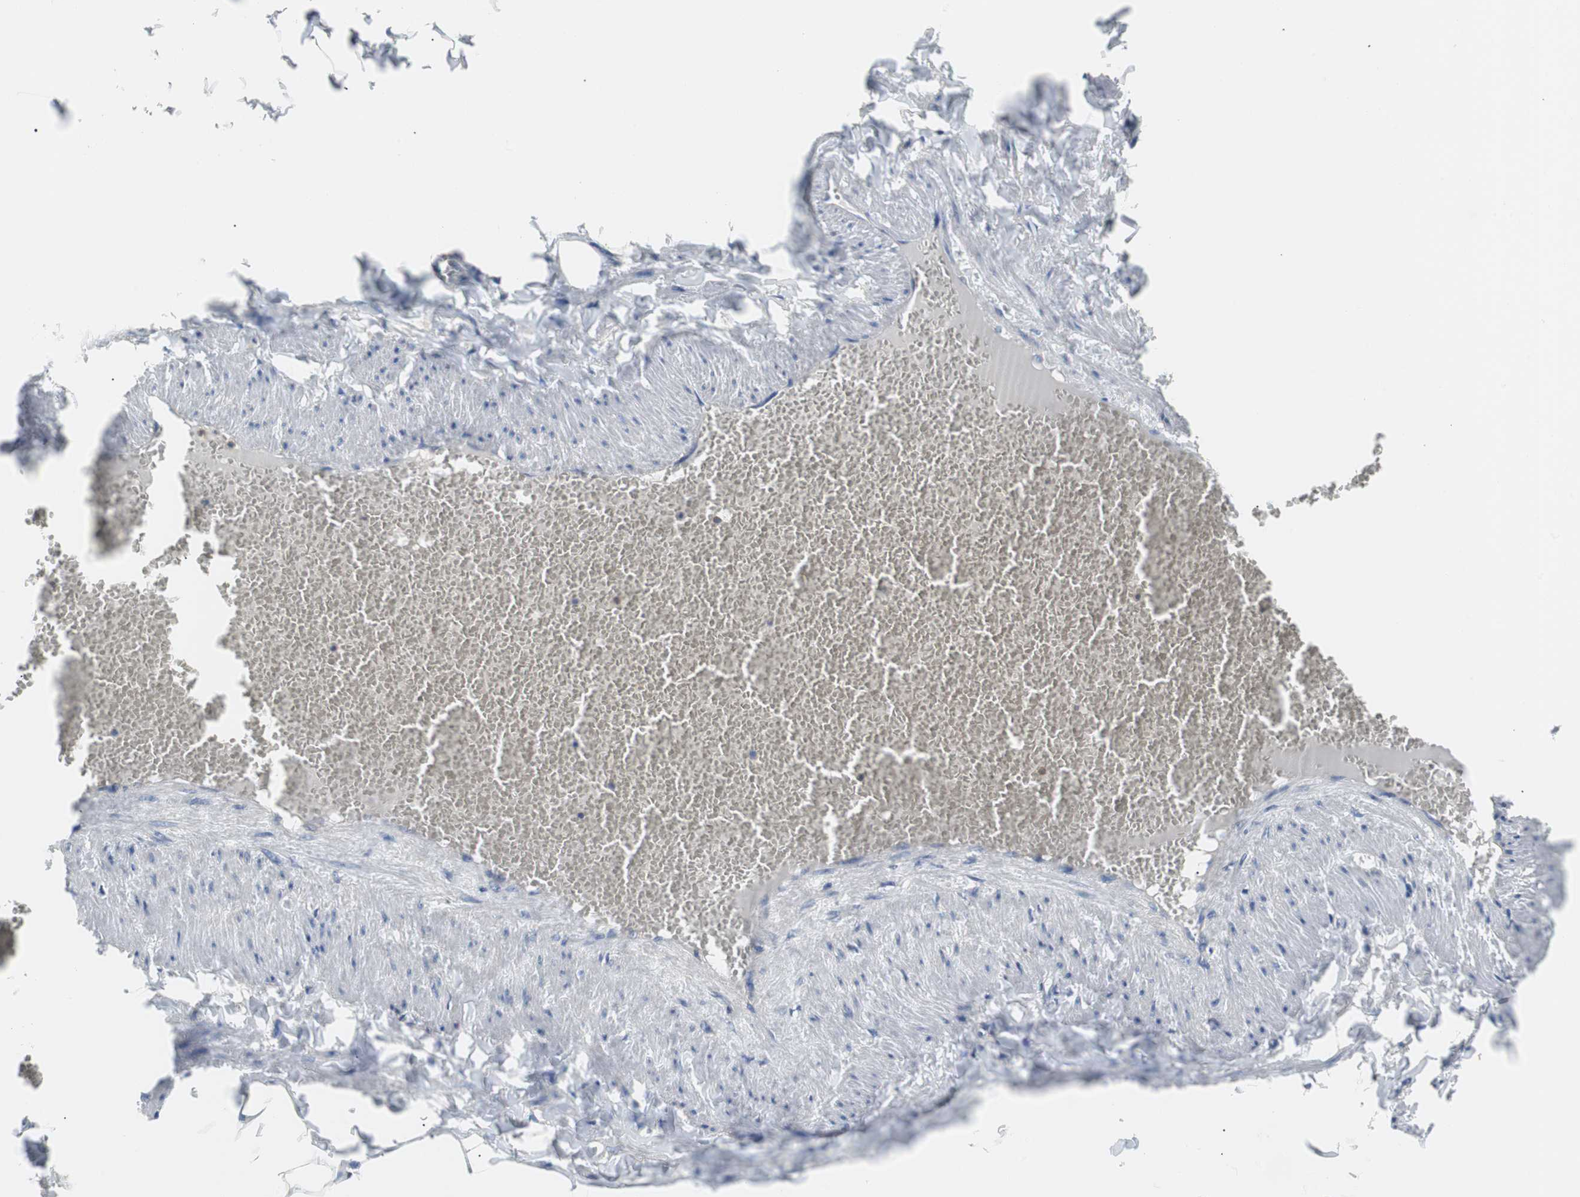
{"staining": {"intensity": "negative", "quantity": "none", "location": "none"}, "tissue": "adipose tissue", "cell_type": "Adipocytes", "image_type": "normal", "snomed": [{"axis": "morphology", "description": "Normal tissue, NOS"}, {"axis": "topography", "description": "Vascular tissue"}], "caption": "An immunohistochemistry (IHC) micrograph of benign adipose tissue is shown. There is no staining in adipocytes of adipose tissue. (DAB (3,3'-diaminobenzidine) immunohistochemistry, high magnification).", "gene": "TSC22D4", "patient": {"sex": "male", "age": 41}}